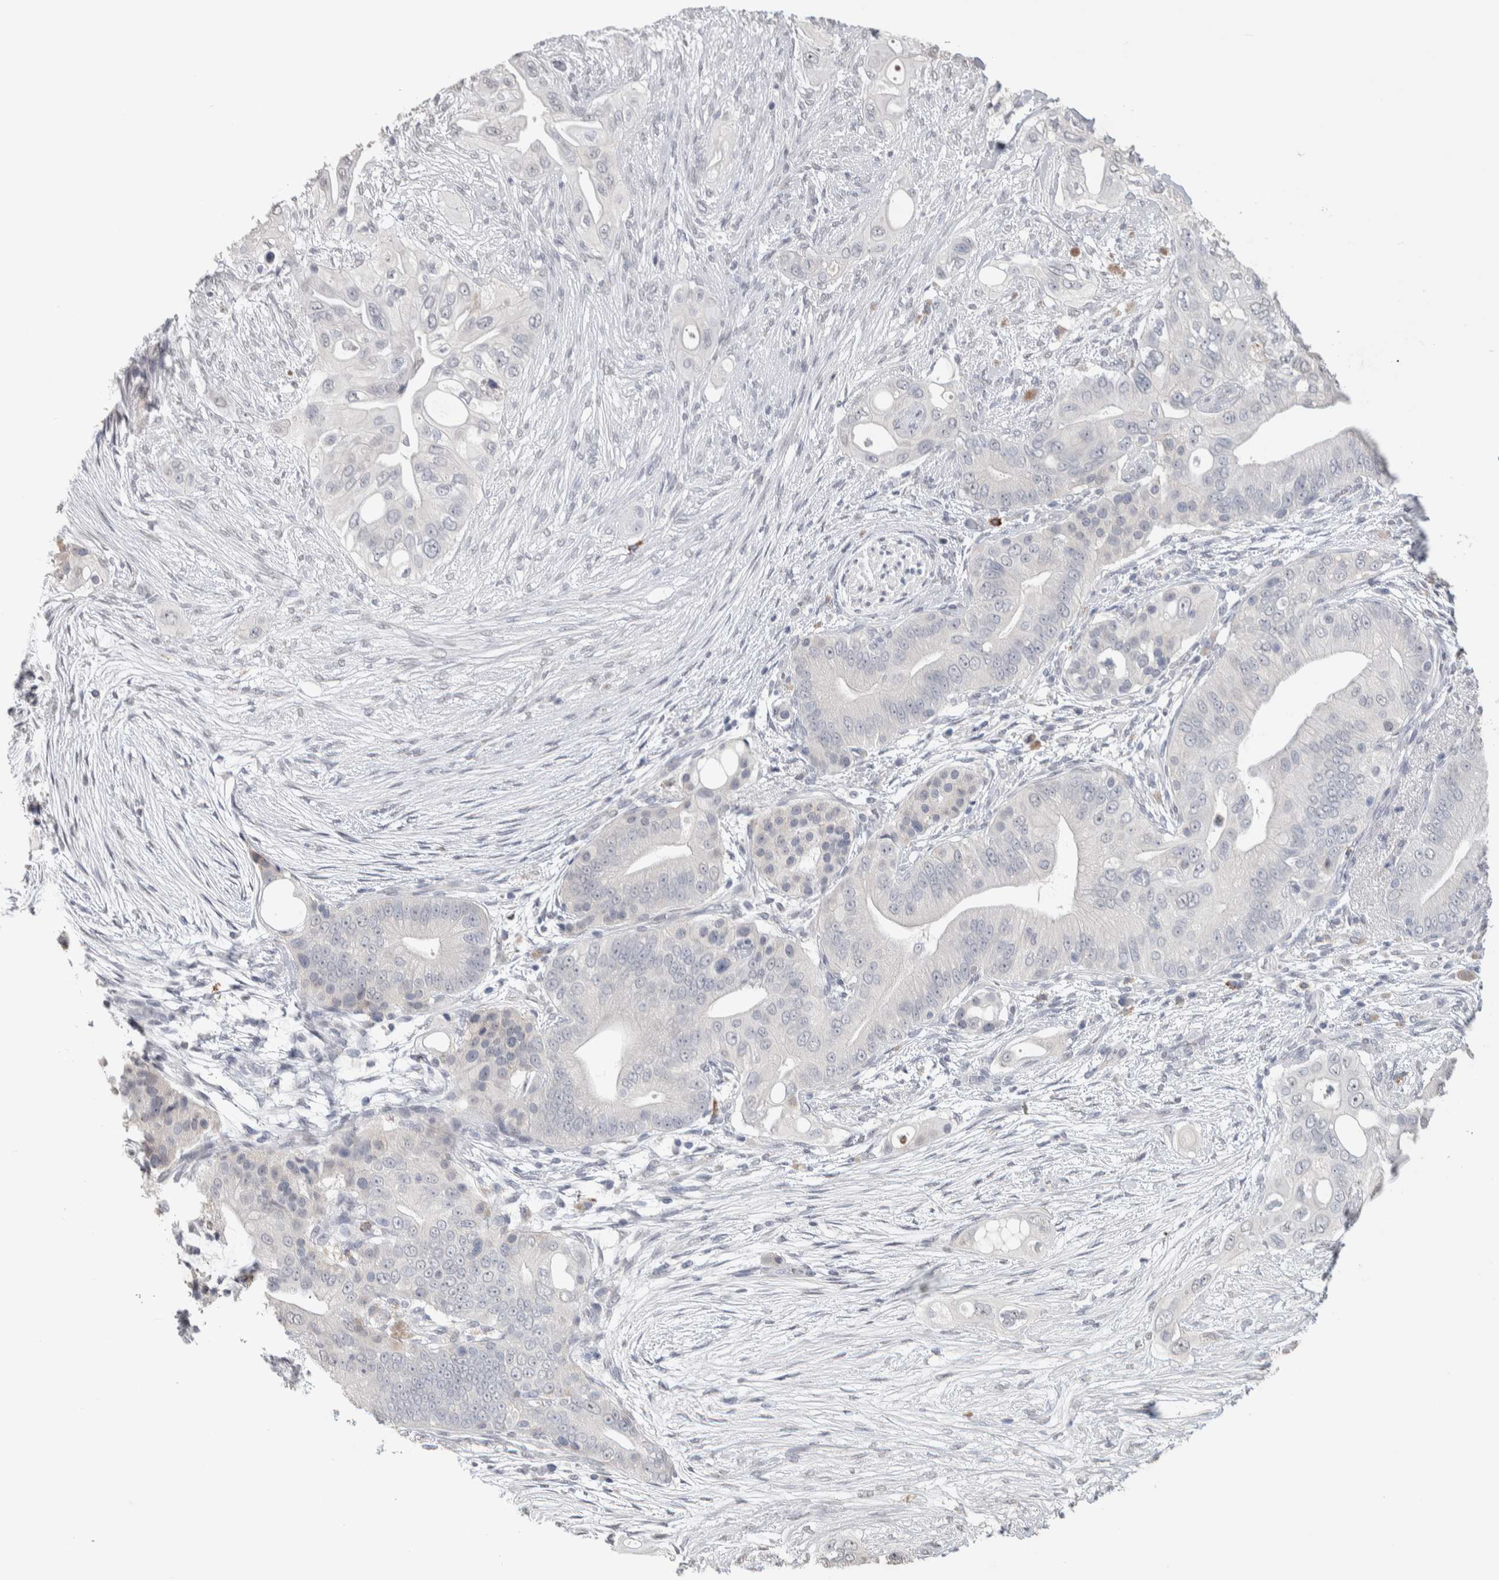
{"staining": {"intensity": "negative", "quantity": "none", "location": "none"}, "tissue": "pancreatic cancer", "cell_type": "Tumor cells", "image_type": "cancer", "snomed": [{"axis": "morphology", "description": "Adenocarcinoma, NOS"}, {"axis": "topography", "description": "Pancreas"}], "caption": "This is a photomicrograph of IHC staining of adenocarcinoma (pancreatic), which shows no staining in tumor cells. (DAB (3,3'-diaminobenzidine) immunohistochemistry (IHC) with hematoxylin counter stain).", "gene": "TMEM102", "patient": {"sex": "male", "age": 53}}